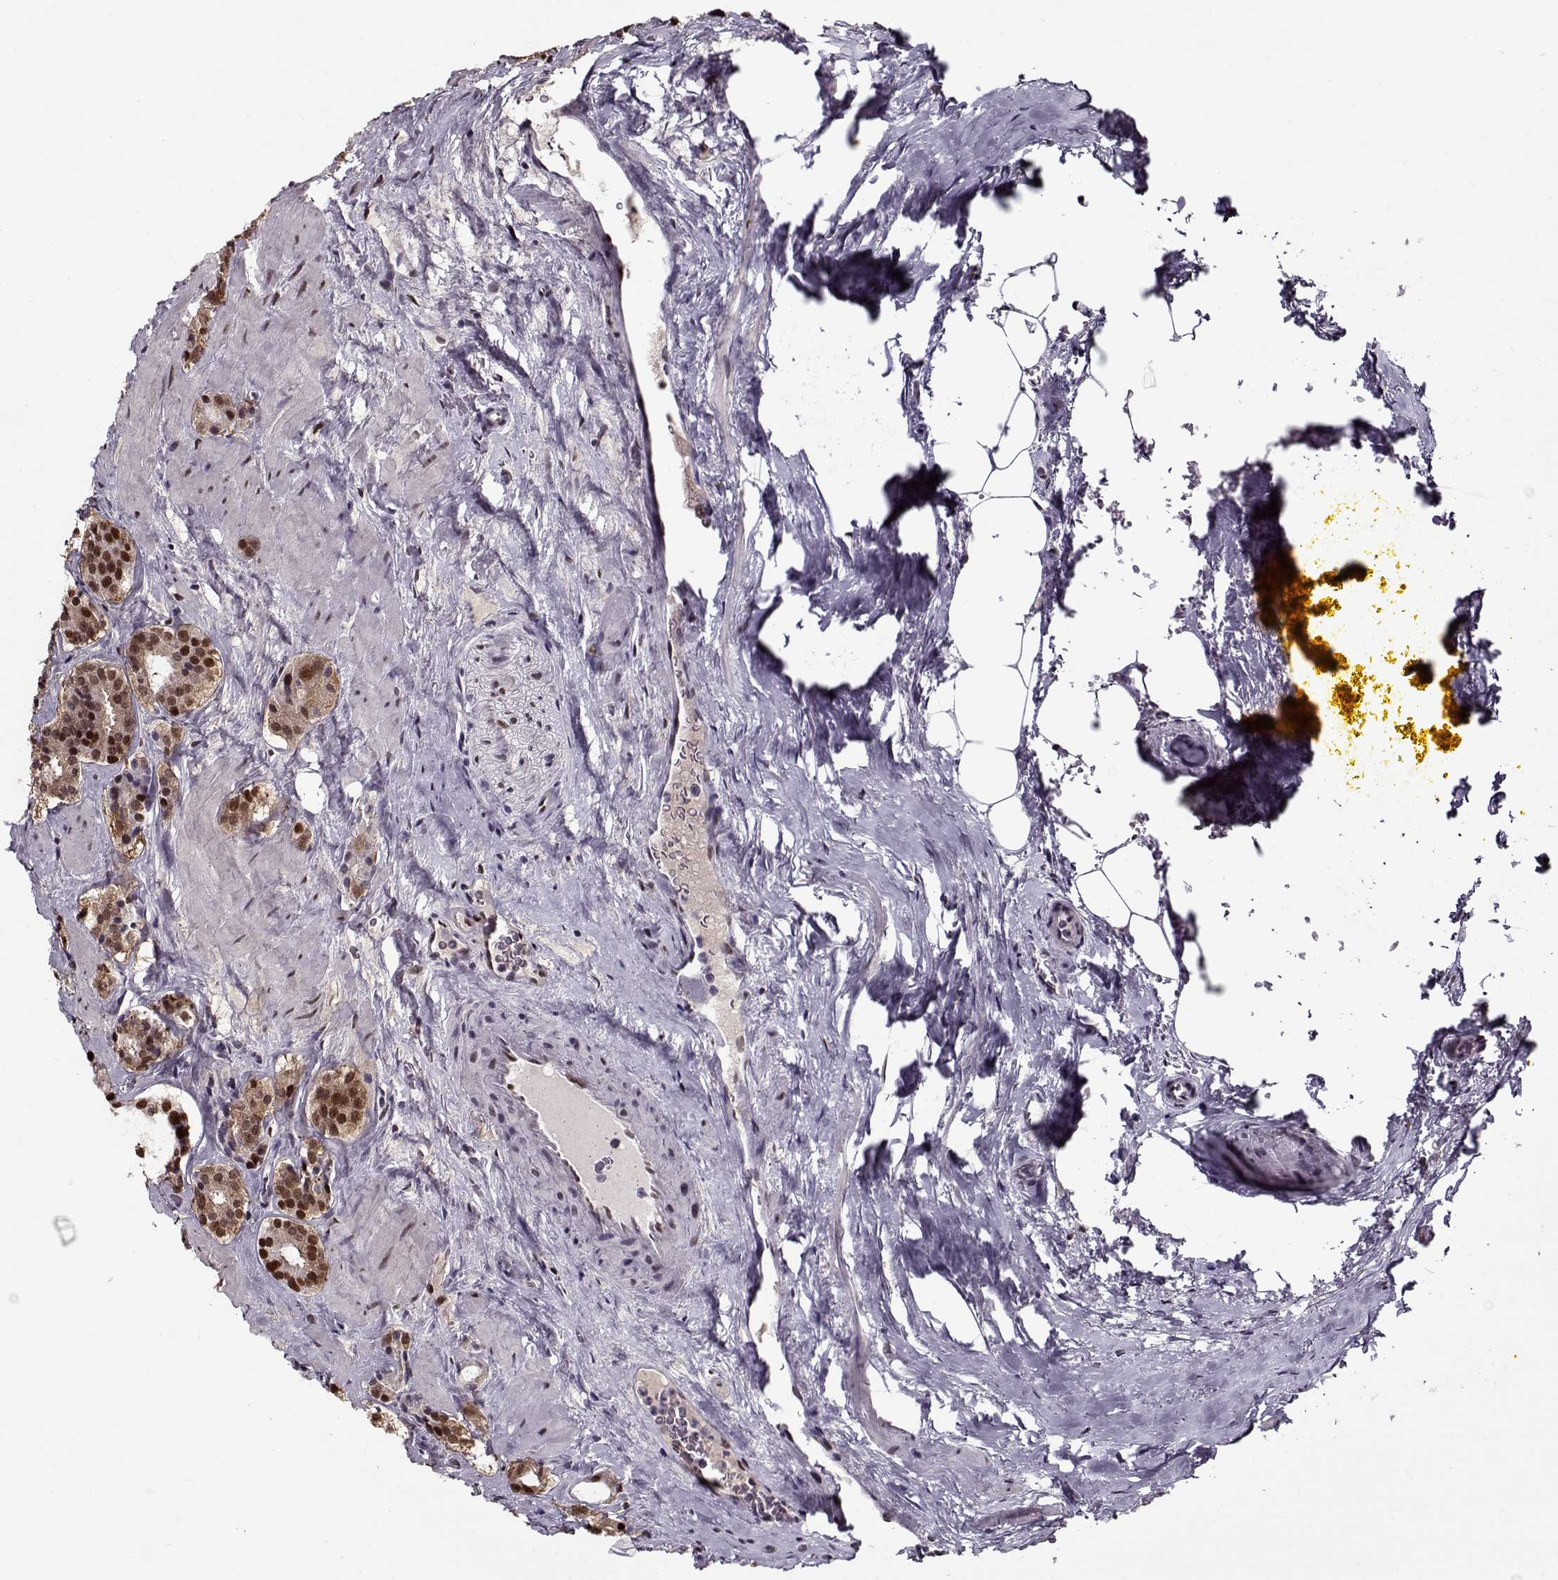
{"staining": {"intensity": "moderate", "quantity": ">75%", "location": "nuclear"}, "tissue": "prostate cancer", "cell_type": "Tumor cells", "image_type": "cancer", "snomed": [{"axis": "morphology", "description": "Adenocarcinoma, NOS"}, {"axis": "morphology", "description": "Adenocarcinoma, High grade"}, {"axis": "topography", "description": "Prostate"}], "caption": "Tumor cells display medium levels of moderate nuclear staining in approximately >75% of cells in human adenocarcinoma (prostate).", "gene": "PRMT8", "patient": {"sex": "male", "age": 62}}